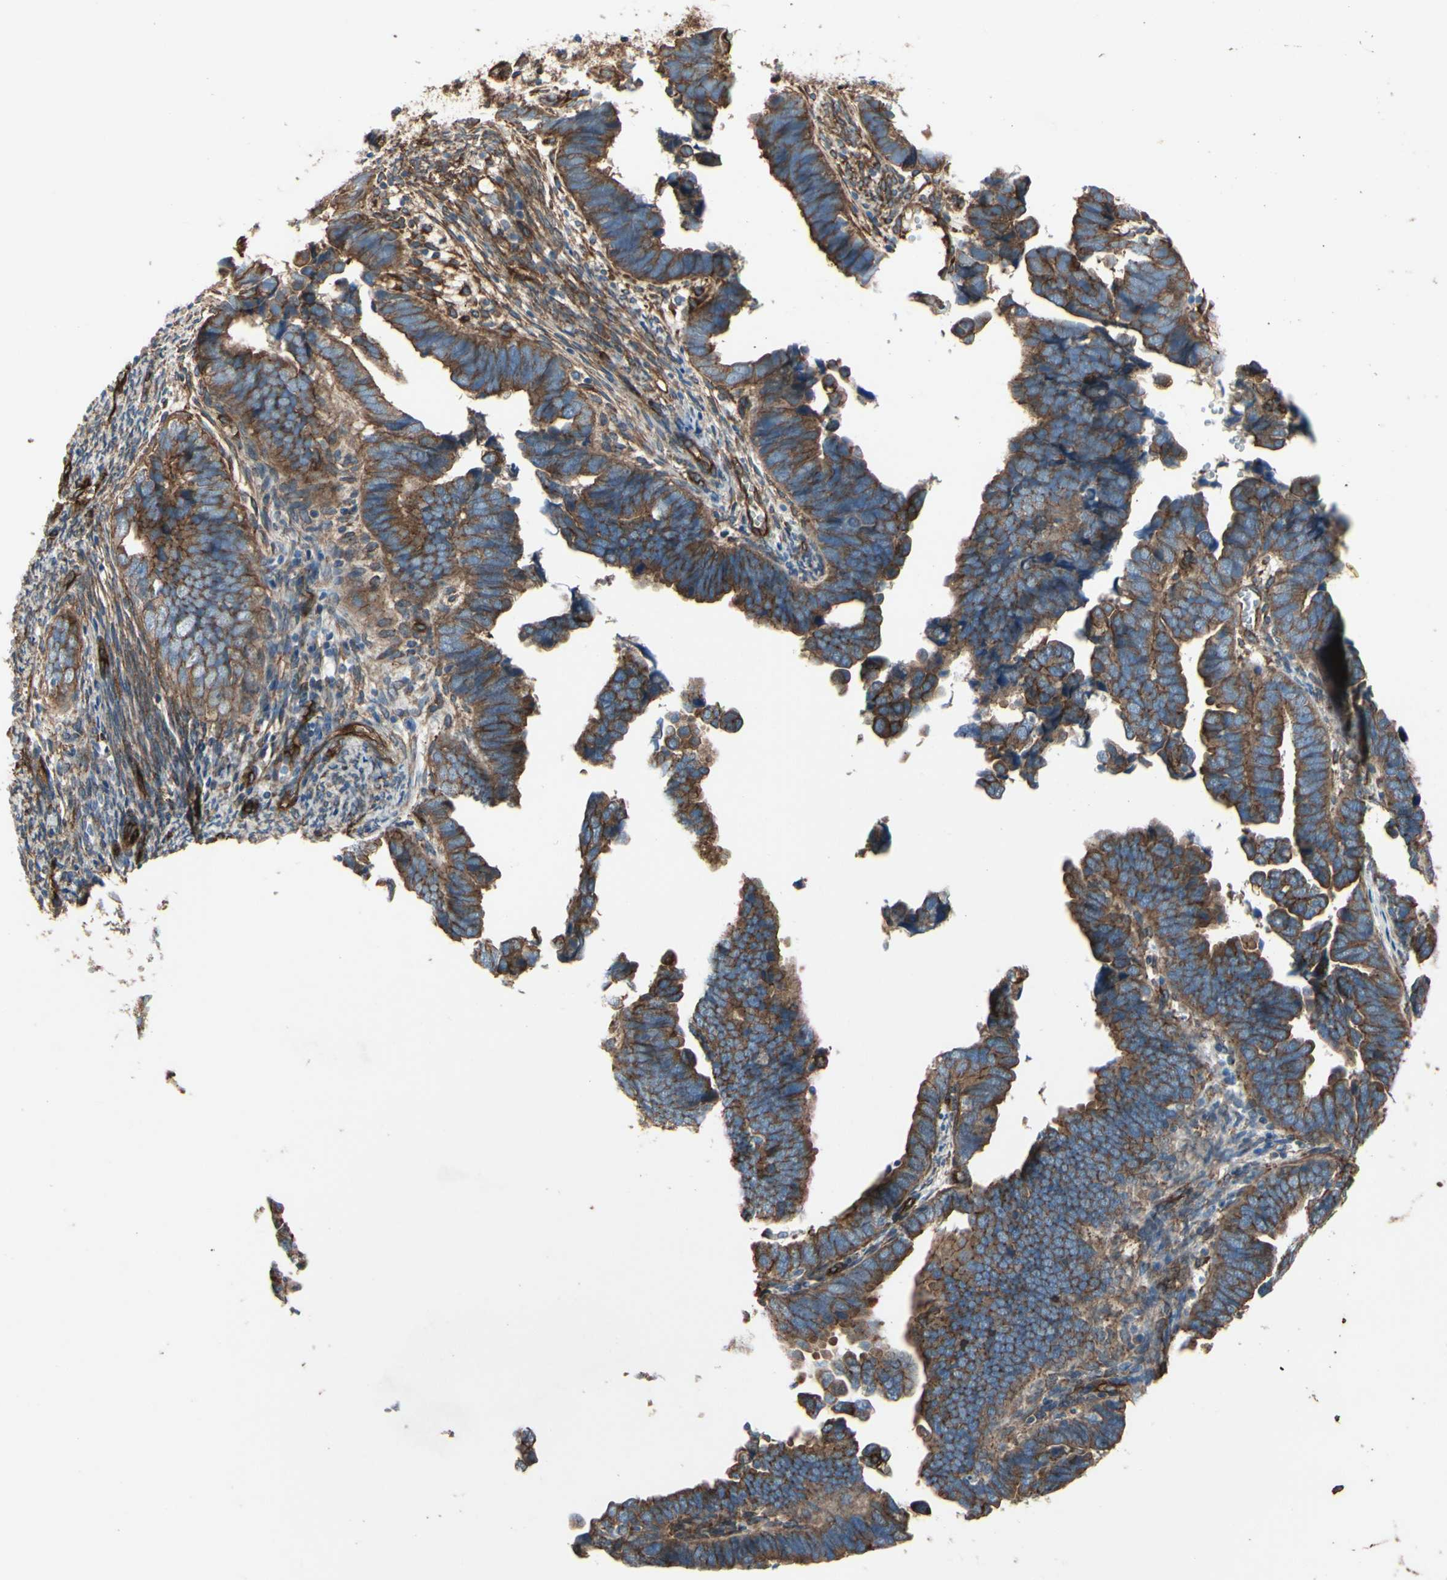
{"staining": {"intensity": "moderate", "quantity": "25%-75%", "location": "cytoplasmic/membranous"}, "tissue": "endometrial cancer", "cell_type": "Tumor cells", "image_type": "cancer", "snomed": [{"axis": "morphology", "description": "Adenocarcinoma, NOS"}, {"axis": "topography", "description": "Endometrium"}], "caption": "This is an image of immunohistochemistry (IHC) staining of endometrial adenocarcinoma, which shows moderate expression in the cytoplasmic/membranous of tumor cells.", "gene": "CTTNBP2", "patient": {"sex": "female", "age": 75}}